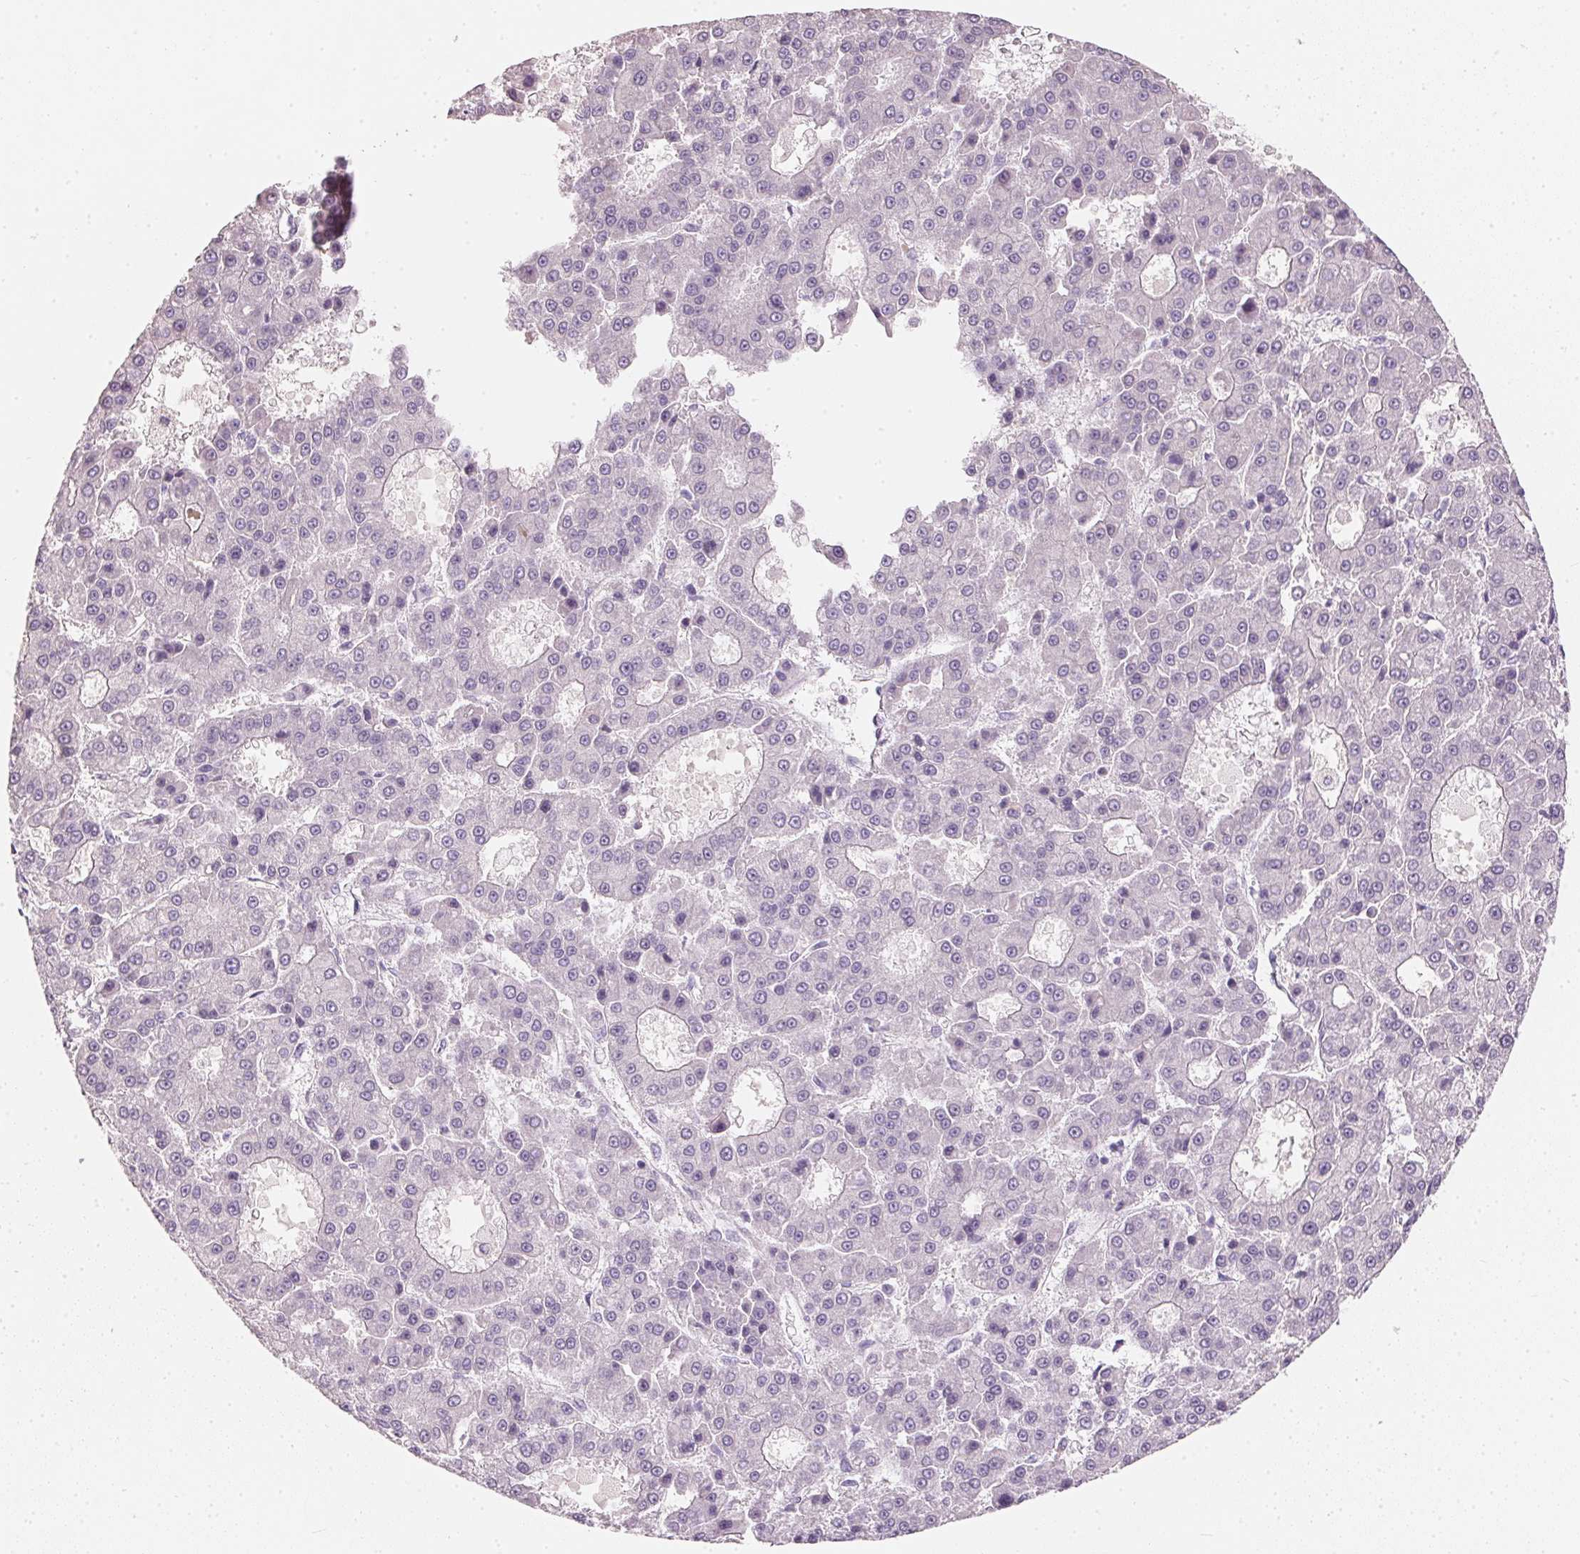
{"staining": {"intensity": "negative", "quantity": "none", "location": "none"}, "tissue": "liver cancer", "cell_type": "Tumor cells", "image_type": "cancer", "snomed": [{"axis": "morphology", "description": "Carcinoma, Hepatocellular, NOS"}, {"axis": "topography", "description": "Liver"}], "caption": "Immunohistochemistry (IHC) histopathology image of human liver cancer stained for a protein (brown), which reveals no positivity in tumor cells.", "gene": "HSD17B1", "patient": {"sex": "male", "age": 70}}